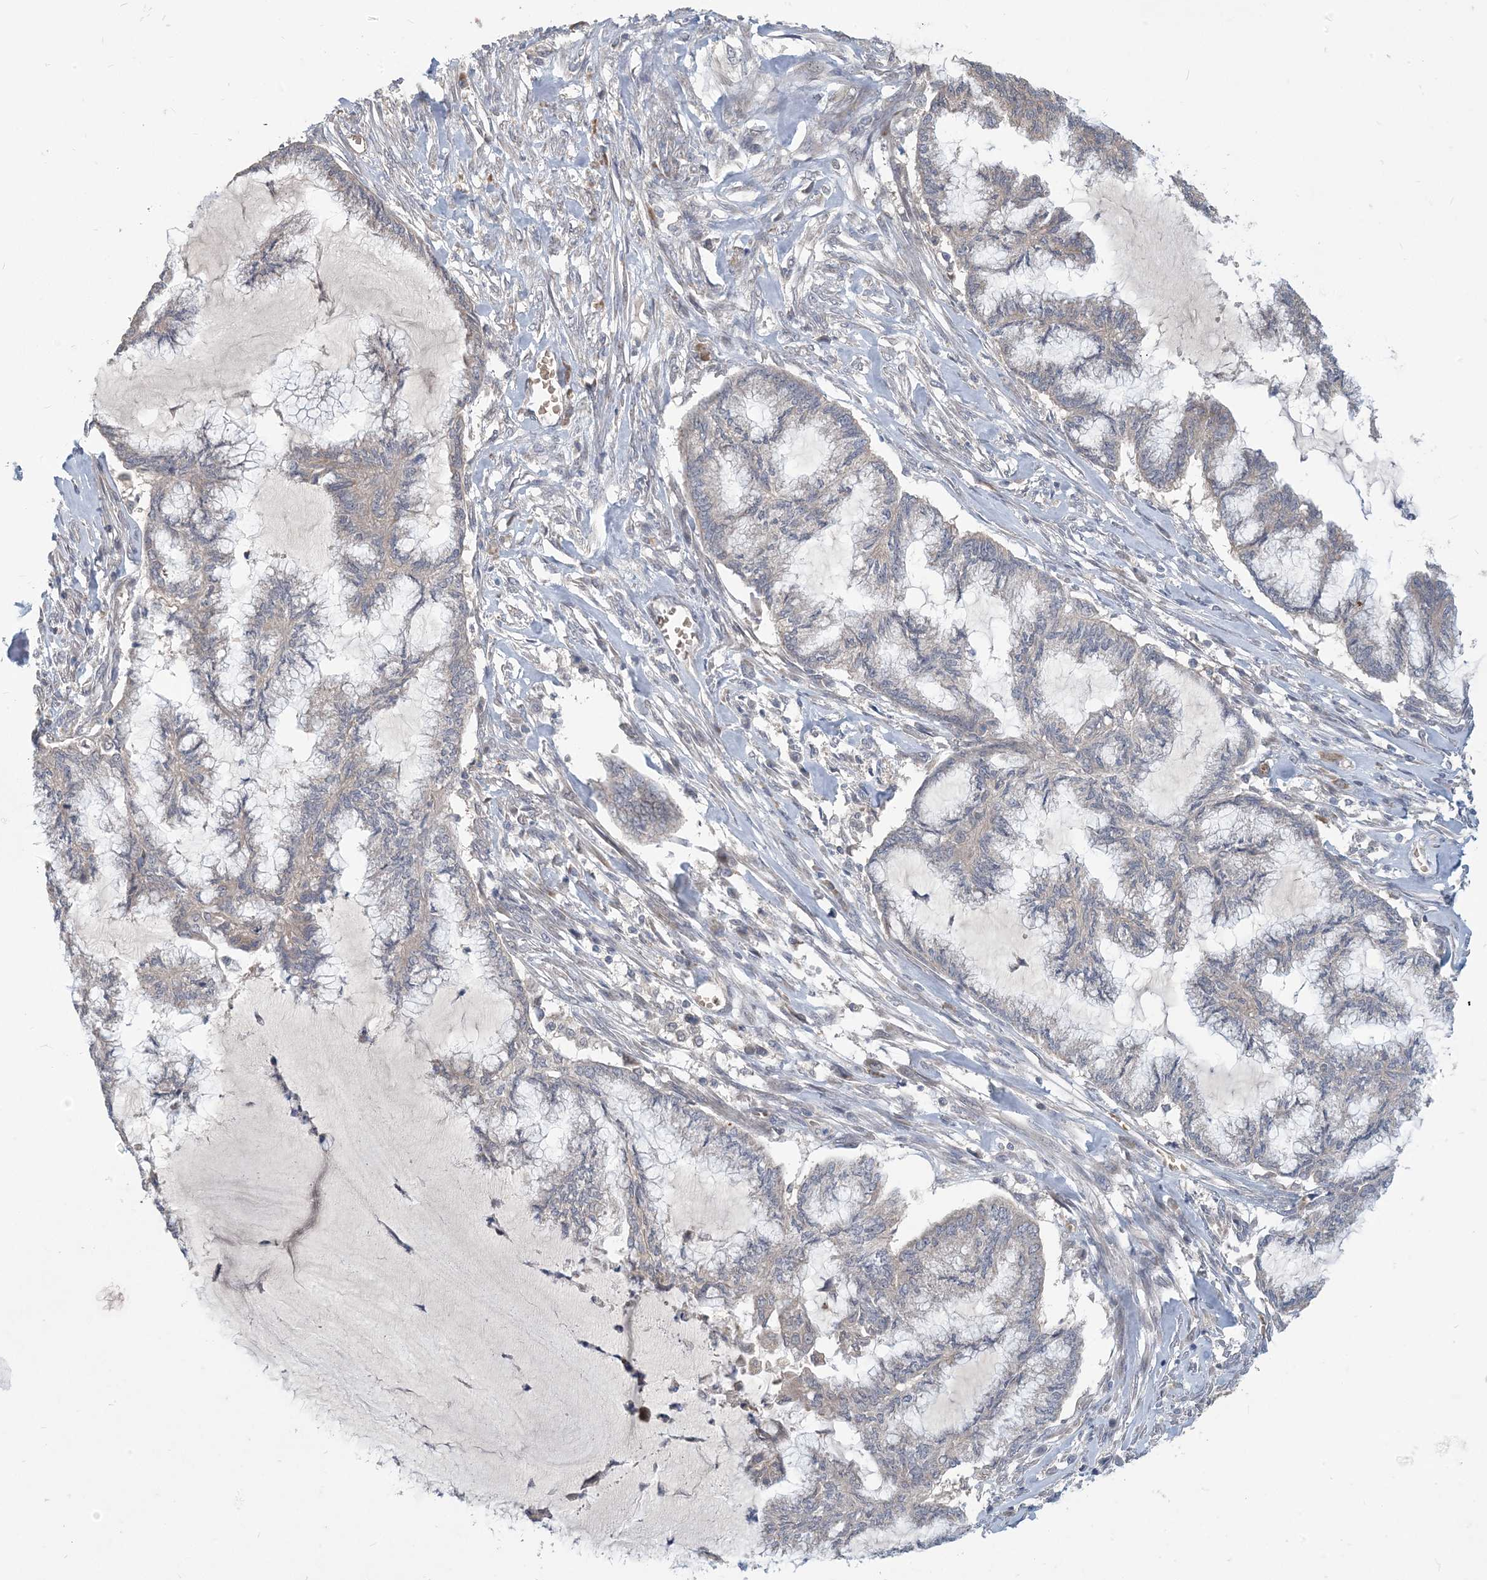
{"staining": {"intensity": "weak", "quantity": "<25%", "location": "cytoplasmic/membranous"}, "tissue": "endometrial cancer", "cell_type": "Tumor cells", "image_type": "cancer", "snomed": [{"axis": "morphology", "description": "Adenocarcinoma, NOS"}, {"axis": "topography", "description": "Endometrium"}], "caption": "Tumor cells are negative for brown protein staining in adenocarcinoma (endometrial).", "gene": "PUSL1", "patient": {"sex": "female", "age": 86}}